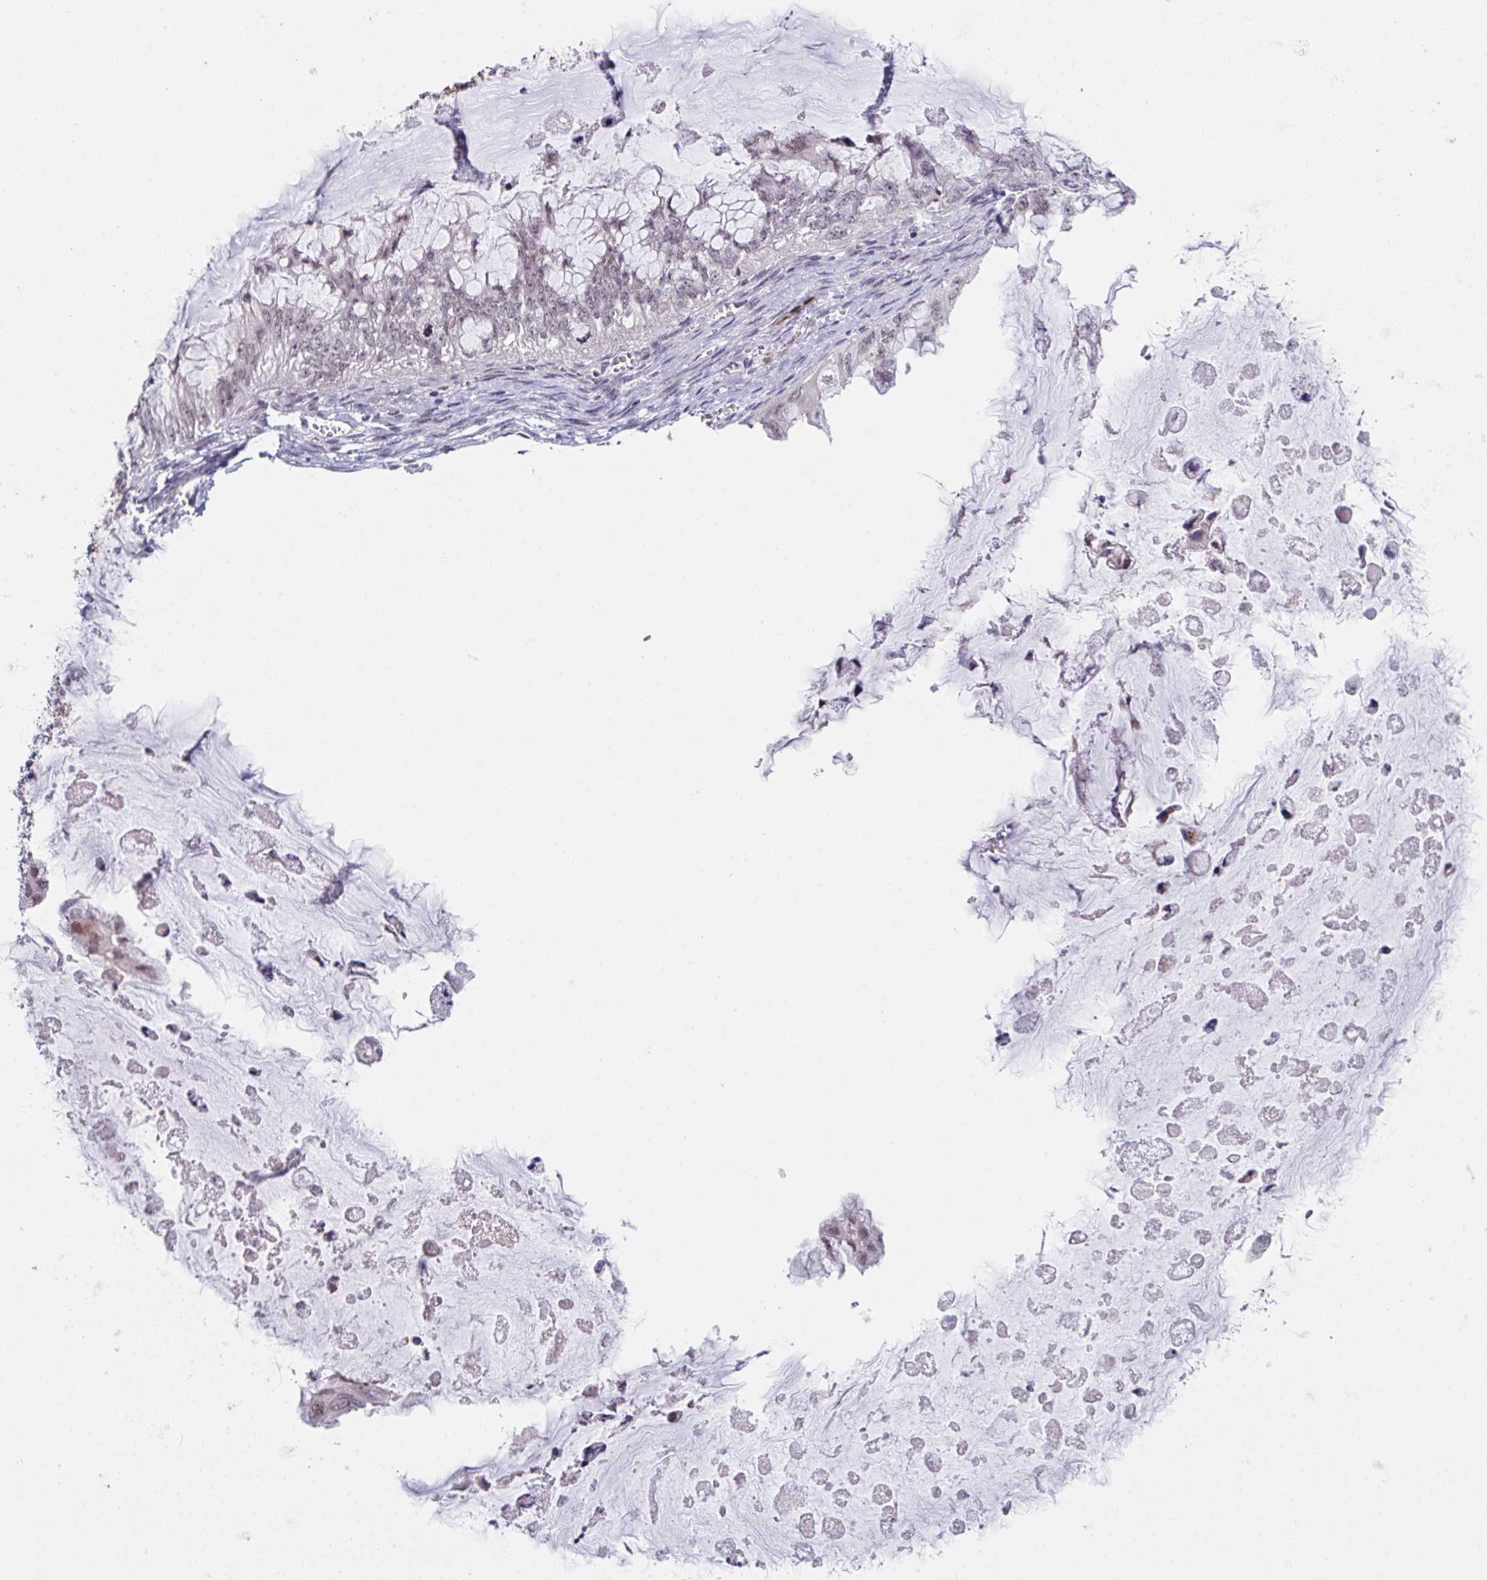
{"staining": {"intensity": "moderate", "quantity": "25%-75%", "location": "nuclear"}, "tissue": "ovarian cancer", "cell_type": "Tumor cells", "image_type": "cancer", "snomed": [{"axis": "morphology", "description": "Cystadenocarcinoma, mucinous, NOS"}, {"axis": "topography", "description": "Ovary"}], "caption": "DAB immunohistochemical staining of ovarian mucinous cystadenocarcinoma exhibits moderate nuclear protein positivity in approximately 25%-75% of tumor cells.", "gene": "RBM18", "patient": {"sex": "female", "age": 72}}